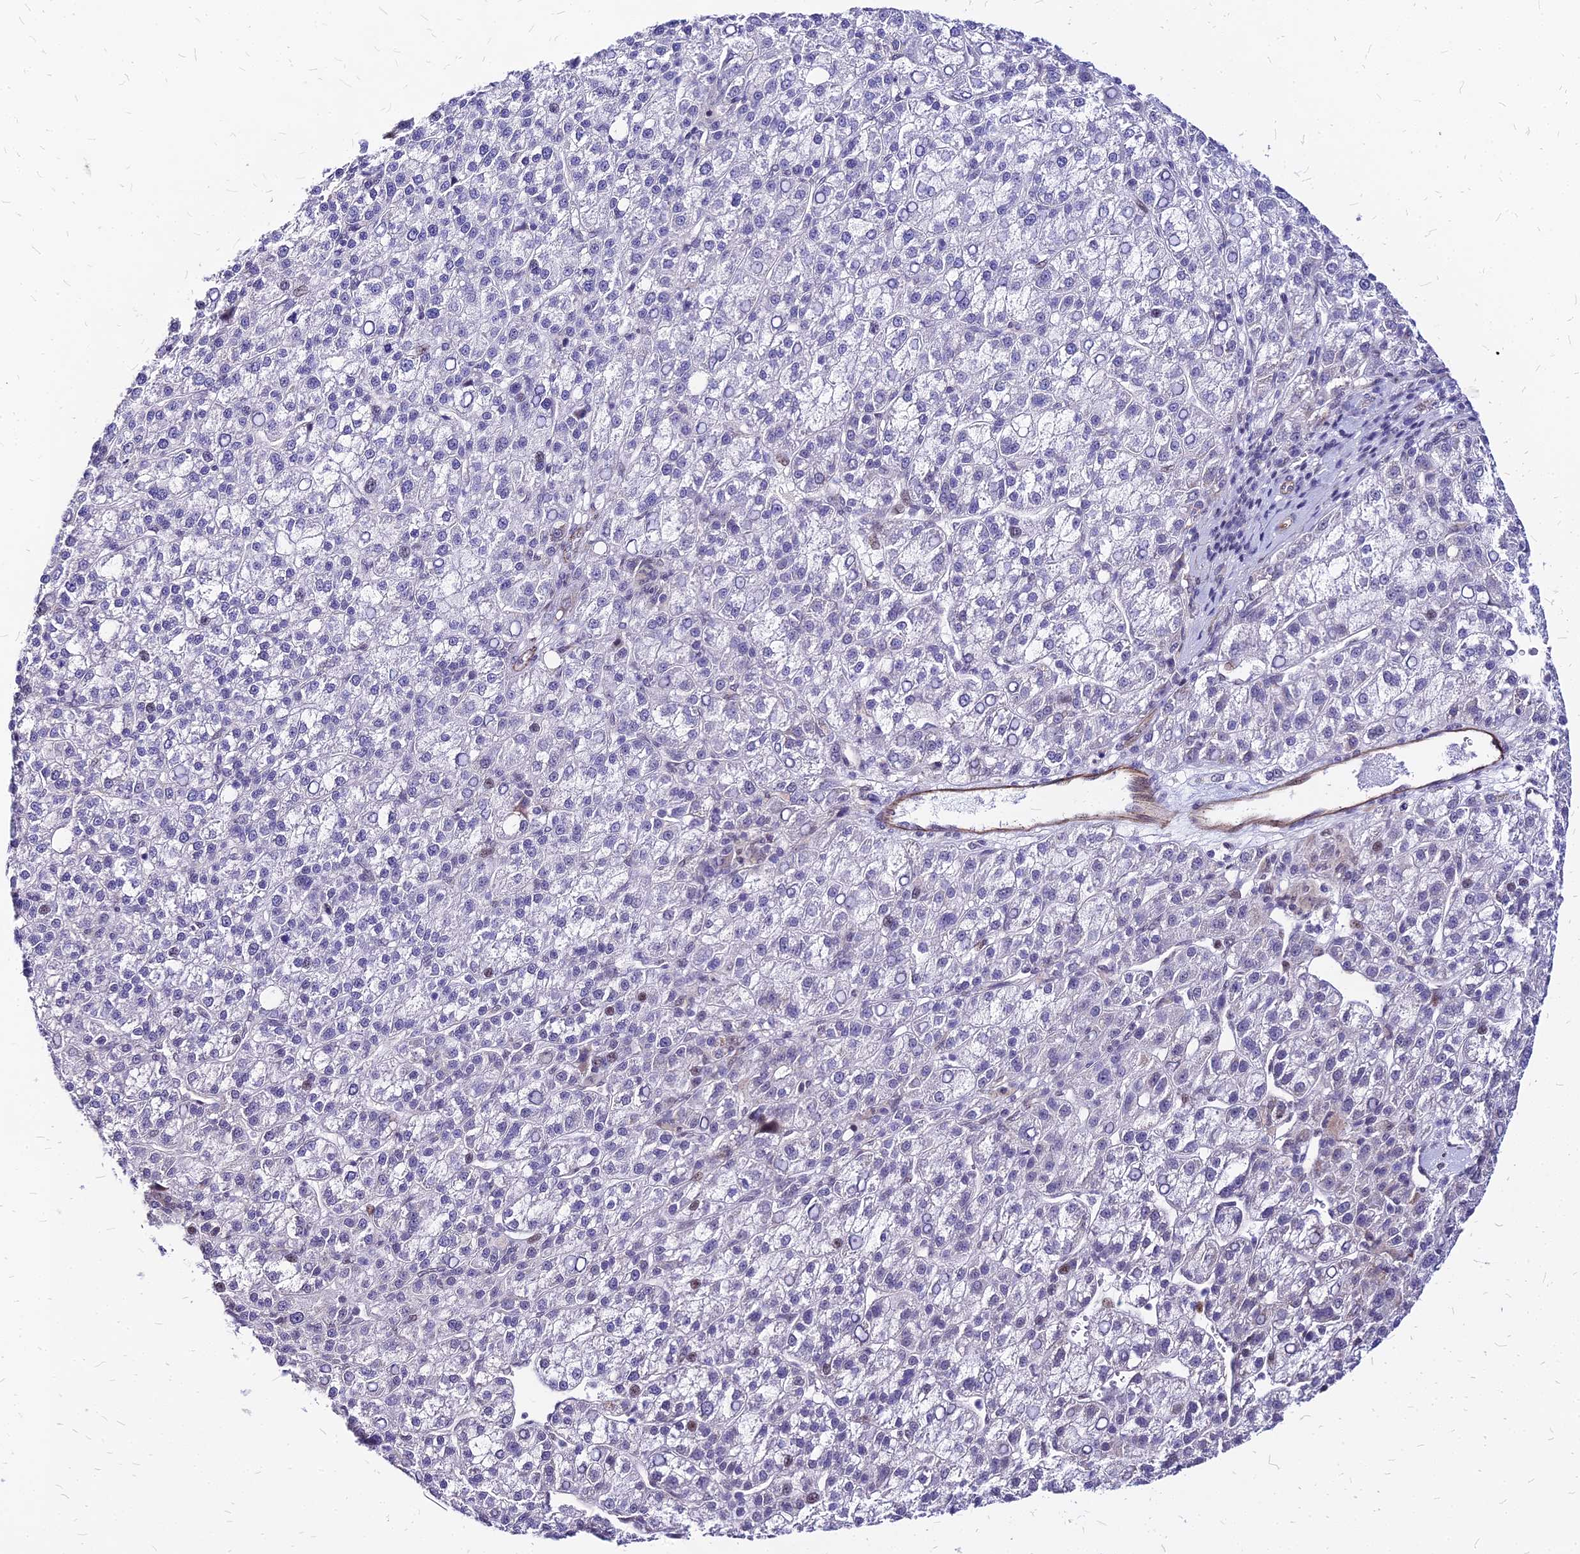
{"staining": {"intensity": "negative", "quantity": "none", "location": "none"}, "tissue": "liver cancer", "cell_type": "Tumor cells", "image_type": "cancer", "snomed": [{"axis": "morphology", "description": "Carcinoma, Hepatocellular, NOS"}, {"axis": "topography", "description": "Liver"}], "caption": "Immunohistochemical staining of human liver hepatocellular carcinoma reveals no significant expression in tumor cells.", "gene": "FDX2", "patient": {"sex": "female", "age": 58}}